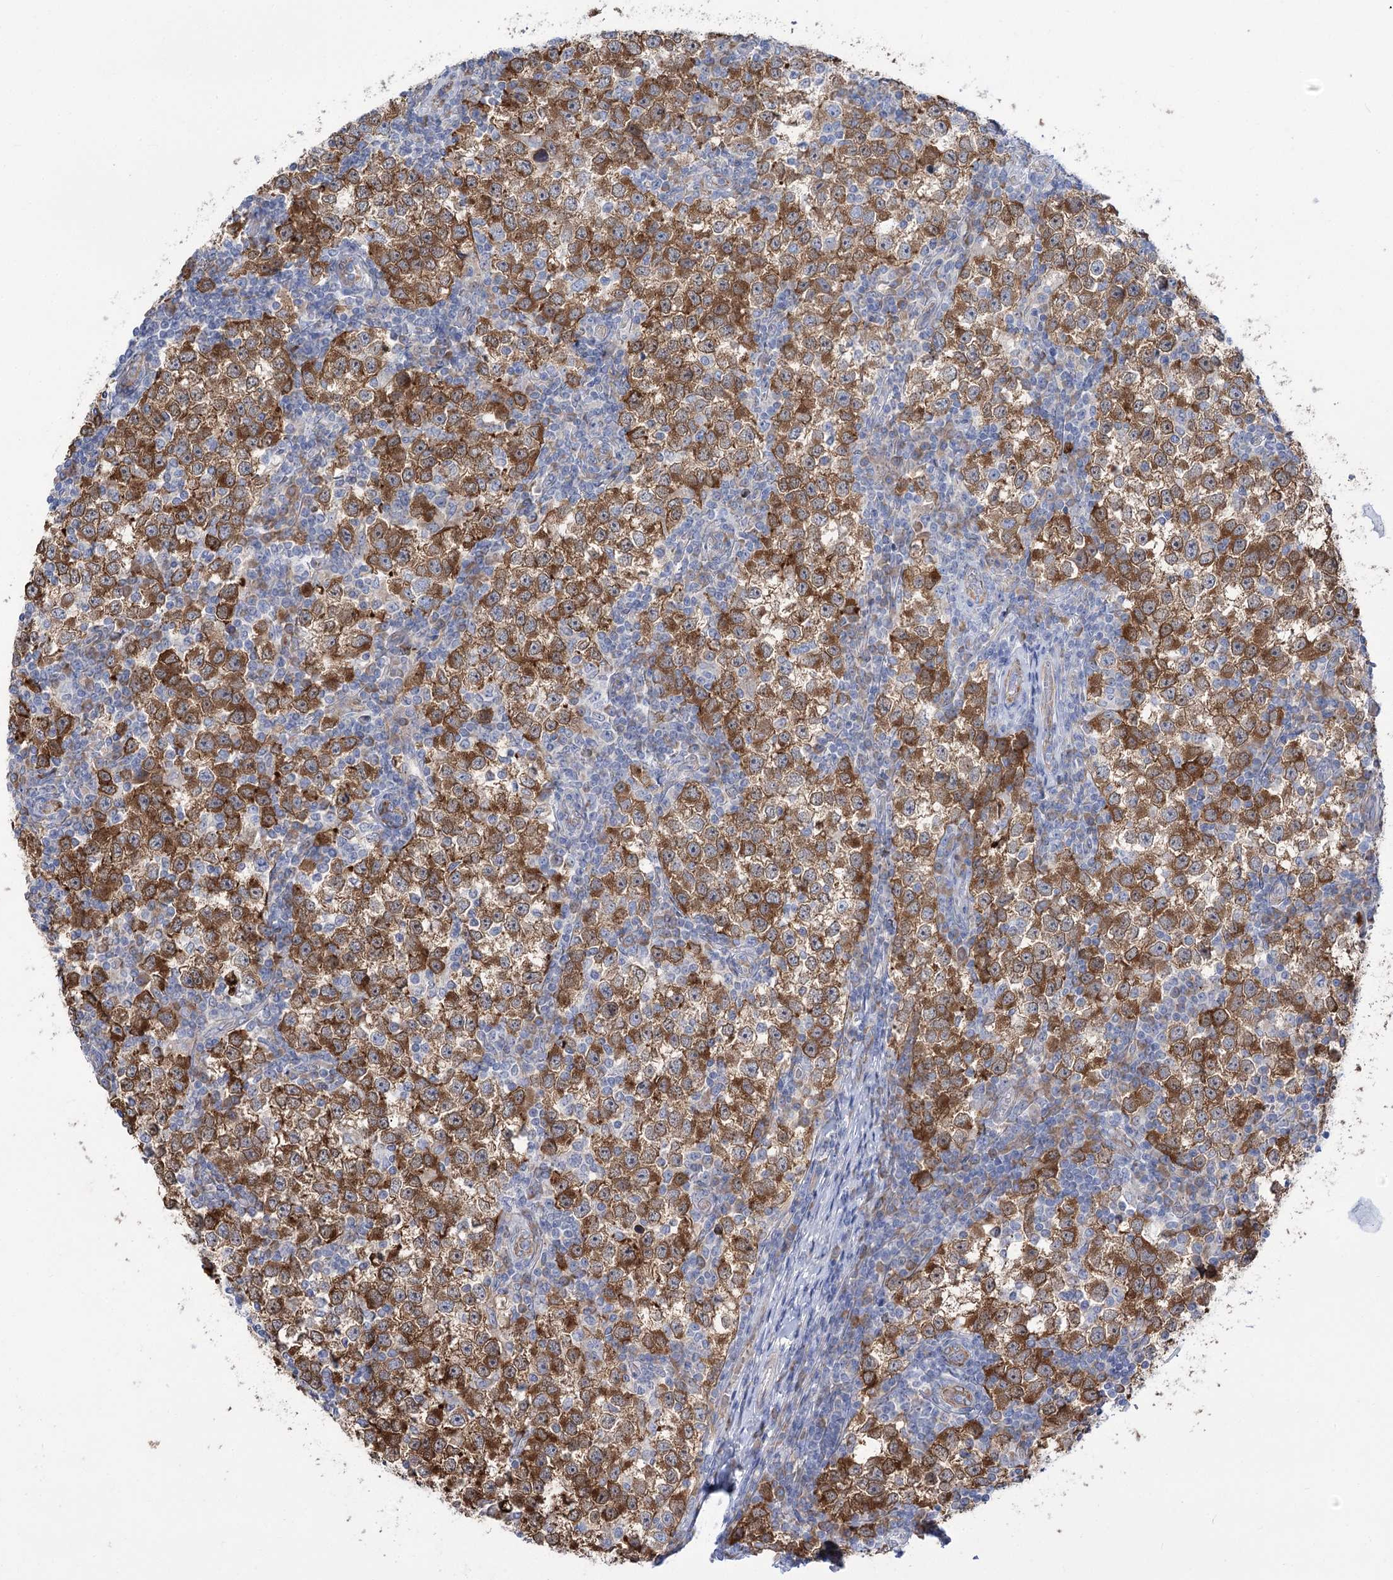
{"staining": {"intensity": "moderate", "quantity": ">75%", "location": "cytoplasmic/membranous"}, "tissue": "testis cancer", "cell_type": "Tumor cells", "image_type": "cancer", "snomed": [{"axis": "morphology", "description": "Seminoma, NOS"}, {"axis": "topography", "description": "Testis"}], "caption": "Immunohistochemical staining of seminoma (testis) displays medium levels of moderate cytoplasmic/membranous positivity in about >75% of tumor cells.", "gene": "STT3B", "patient": {"sex": "male", "age": 65}}